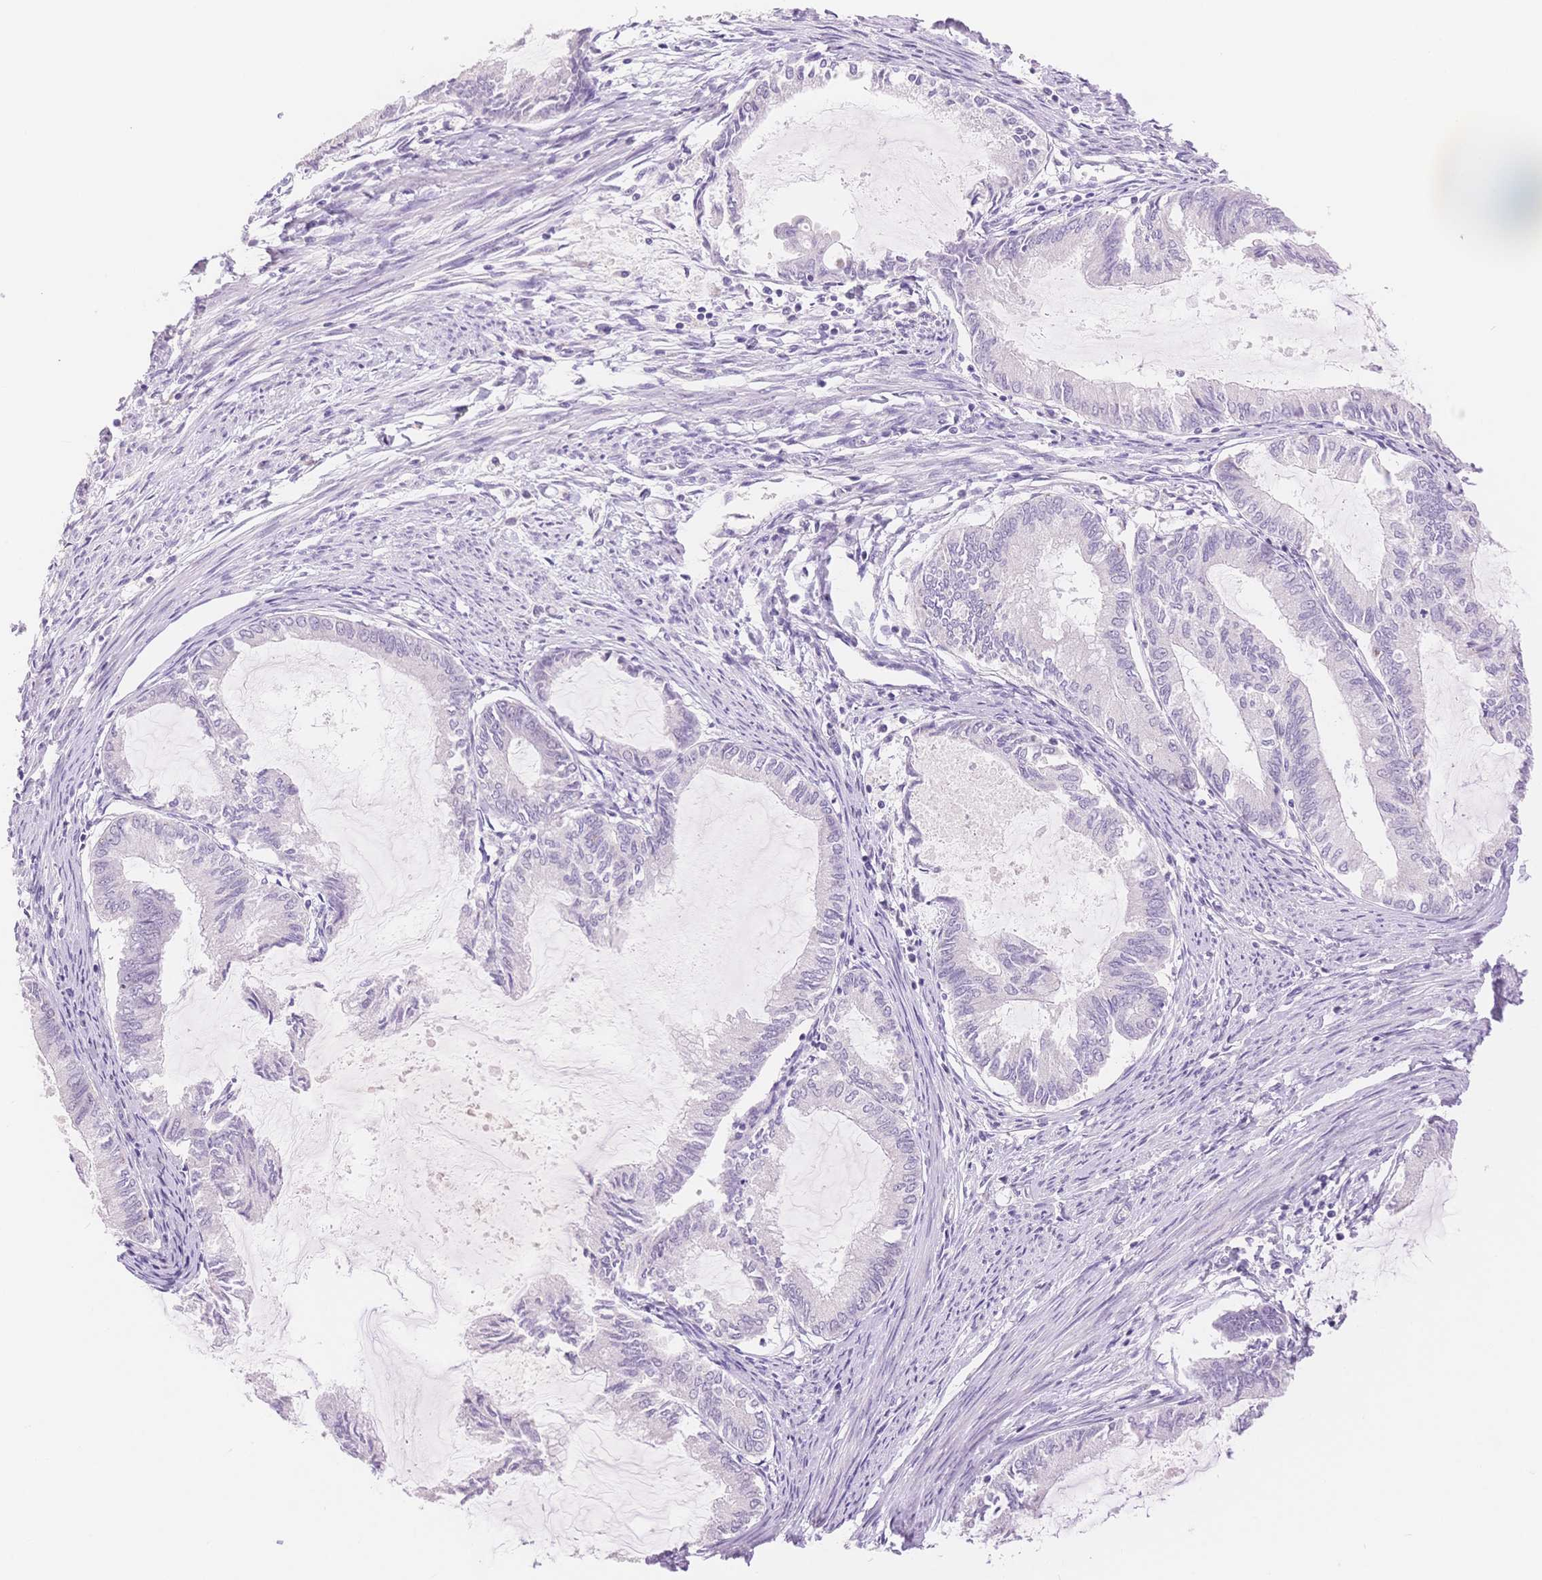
{"staining": {"intensity": "negative", "quantity": "none", "location": "none"}, "tissue": "endometrial cancer", "cell_type": "Tumor cells", "image_type": "cancer", "snomed": [{"axis": "morphology", "description": "Adenocarcinoma, NOS"}, {"axis": "topography", "description": "Endometrium"}], "caption": "DAB immunohistochemical staining of adenocarcinoma (endometrial) demonstrates no significant expression in tumor cells. Nuclei are stained in blue.", "gene": "MYOM1", "patient": {"sex": "female", "age": 86}}